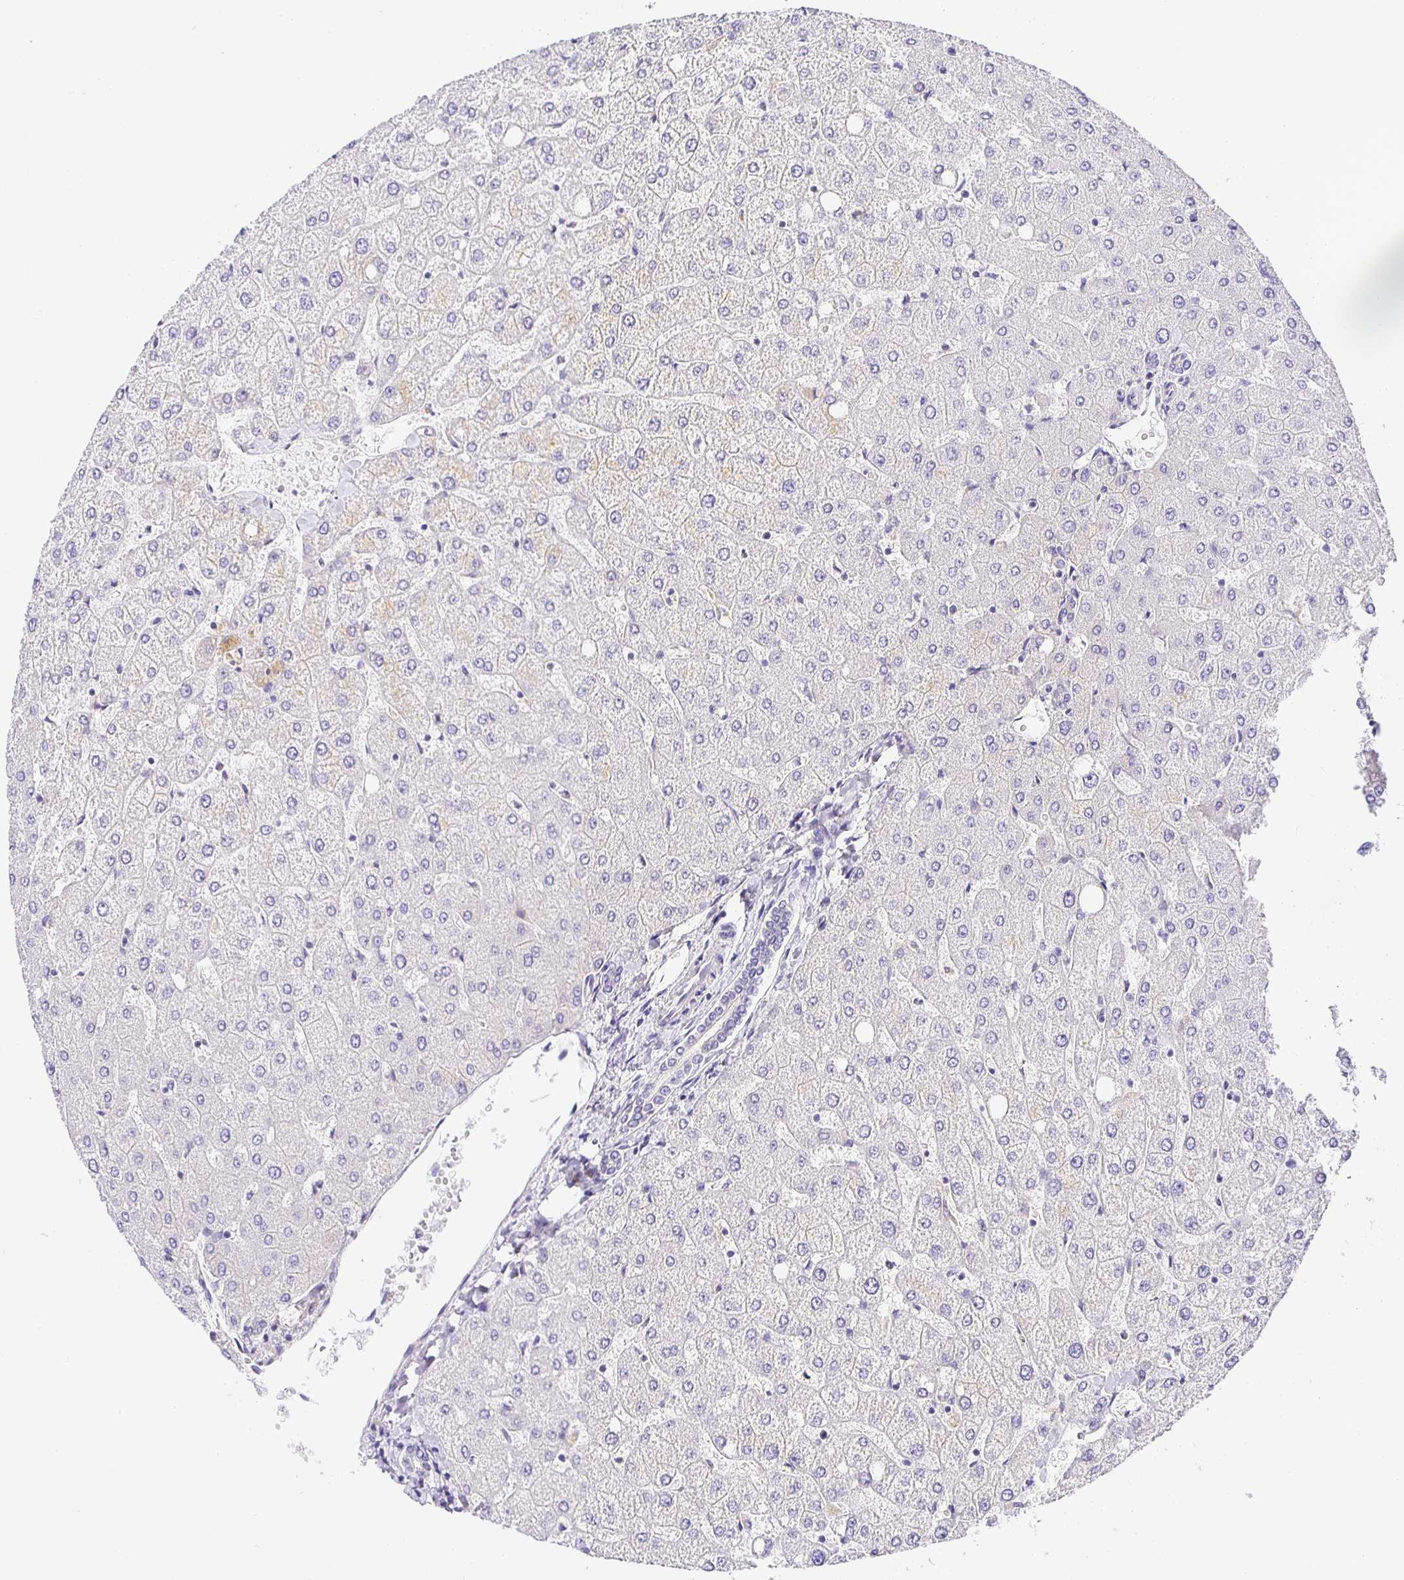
{"staining": {"intensity": "negative", "quantity": "none", "location": "none"}, "tissue": "liver", "cell_type": "Cholangiocytes", "image_type": "normal", "snomed": [{"axis": "morphology", "description": "Normal tissue, NOS"}, {"axis": "topography", "description": "Liver"}], "caption": "Immunohistochemical staining of benign human liver demonstrates no significant positivity in cholangiocytes. (DAB (3,3'-diaminobenzidine) IHC with hematoxylin counter stain).", "gene": "OPALIN", "patient": {"sex": "female", "age": 54}}